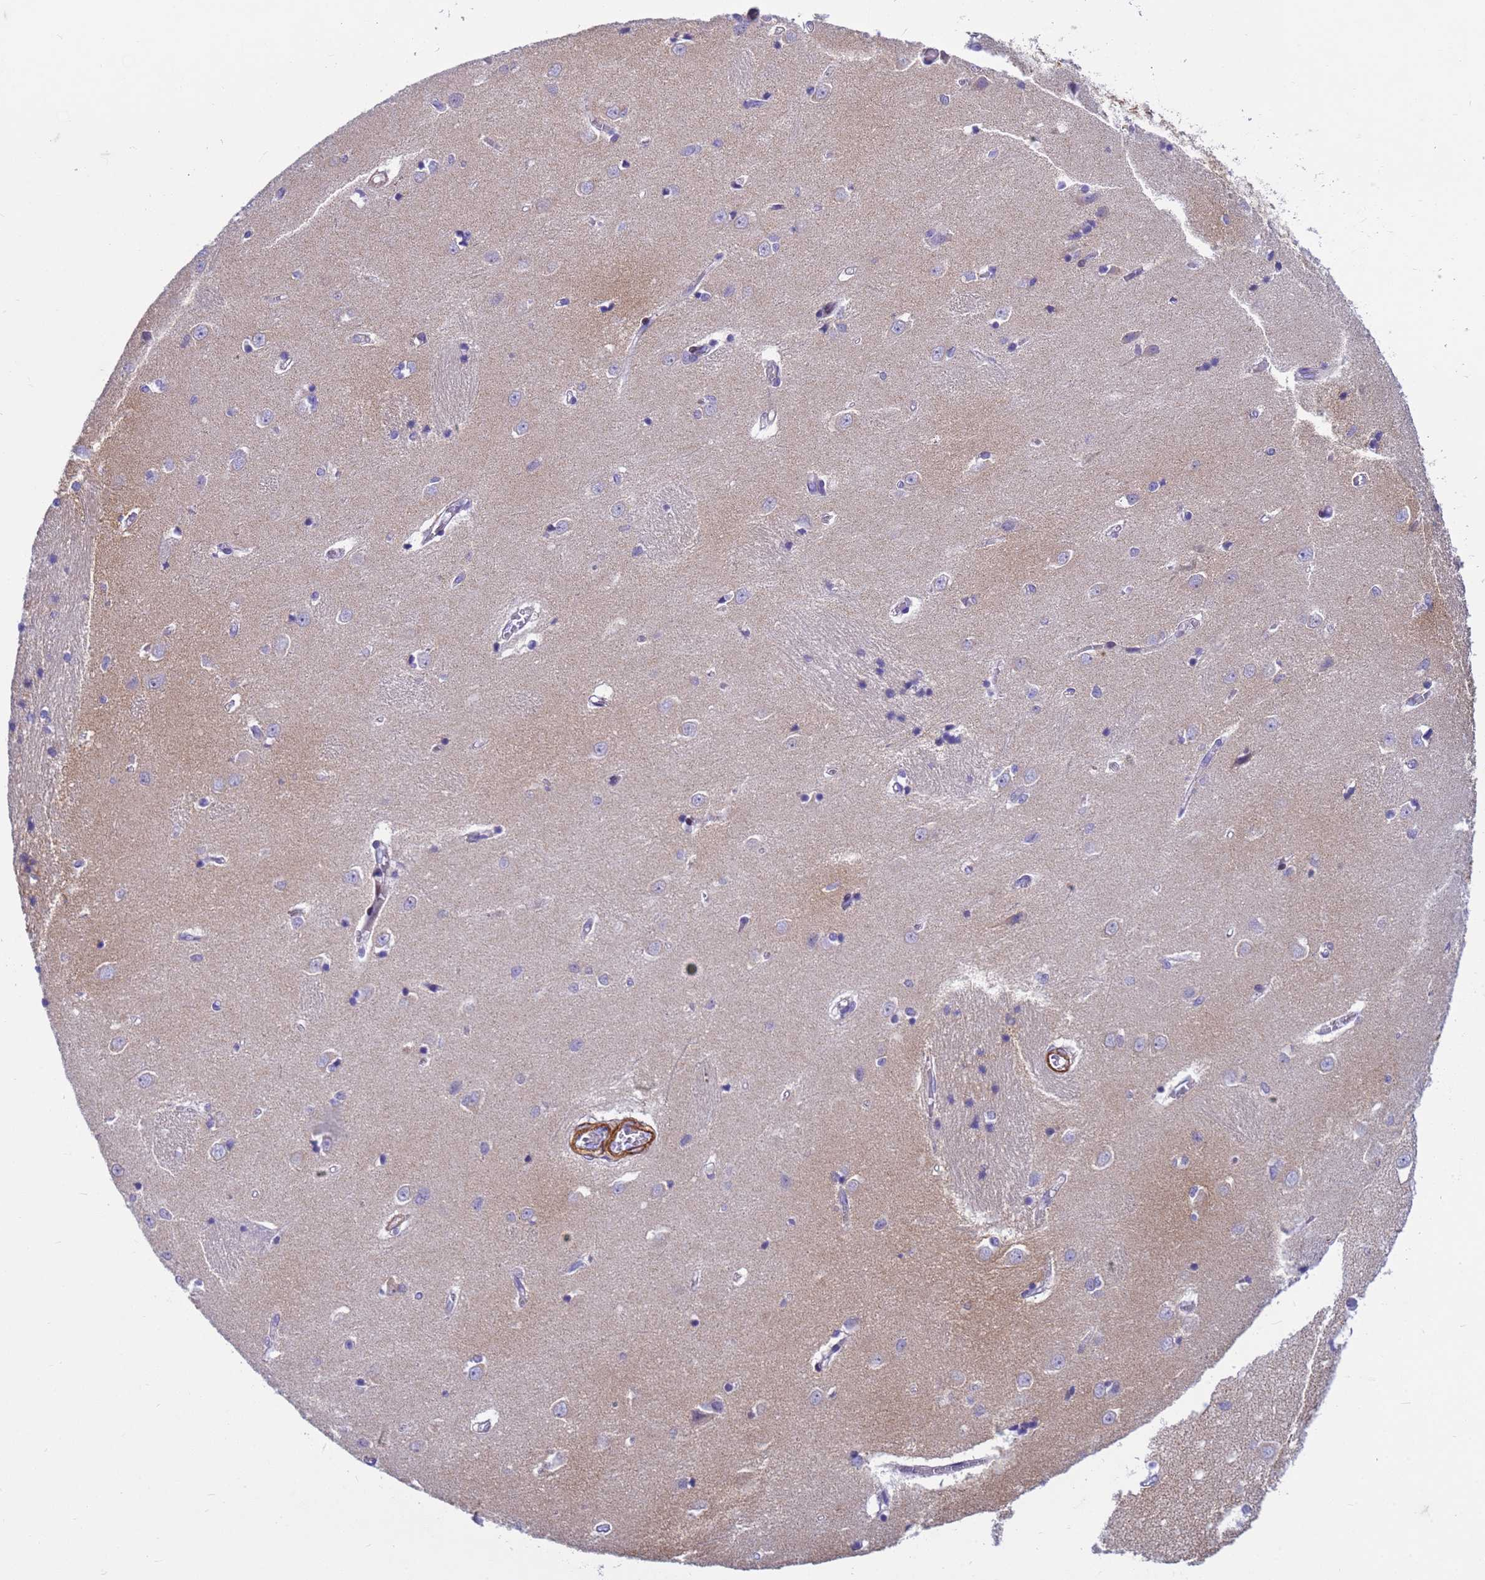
{"staining": {"intensity": "negative", "quantity": "none", "location": "none"}, "tissue": "caudate", "cell_type": "Glial cells", "image_type": "normal", "snomed": [{"axis": "morphology", "description": "Normal tissue, NOS"}, {"axis": "topography", "description": "Lateral ventricle wall"}], "caption": "The immunohistochemistry image has no significant expression in glial cells of caudate.", "gene": "P2RX7", "patient": {"sex": "male", "age": 37}}